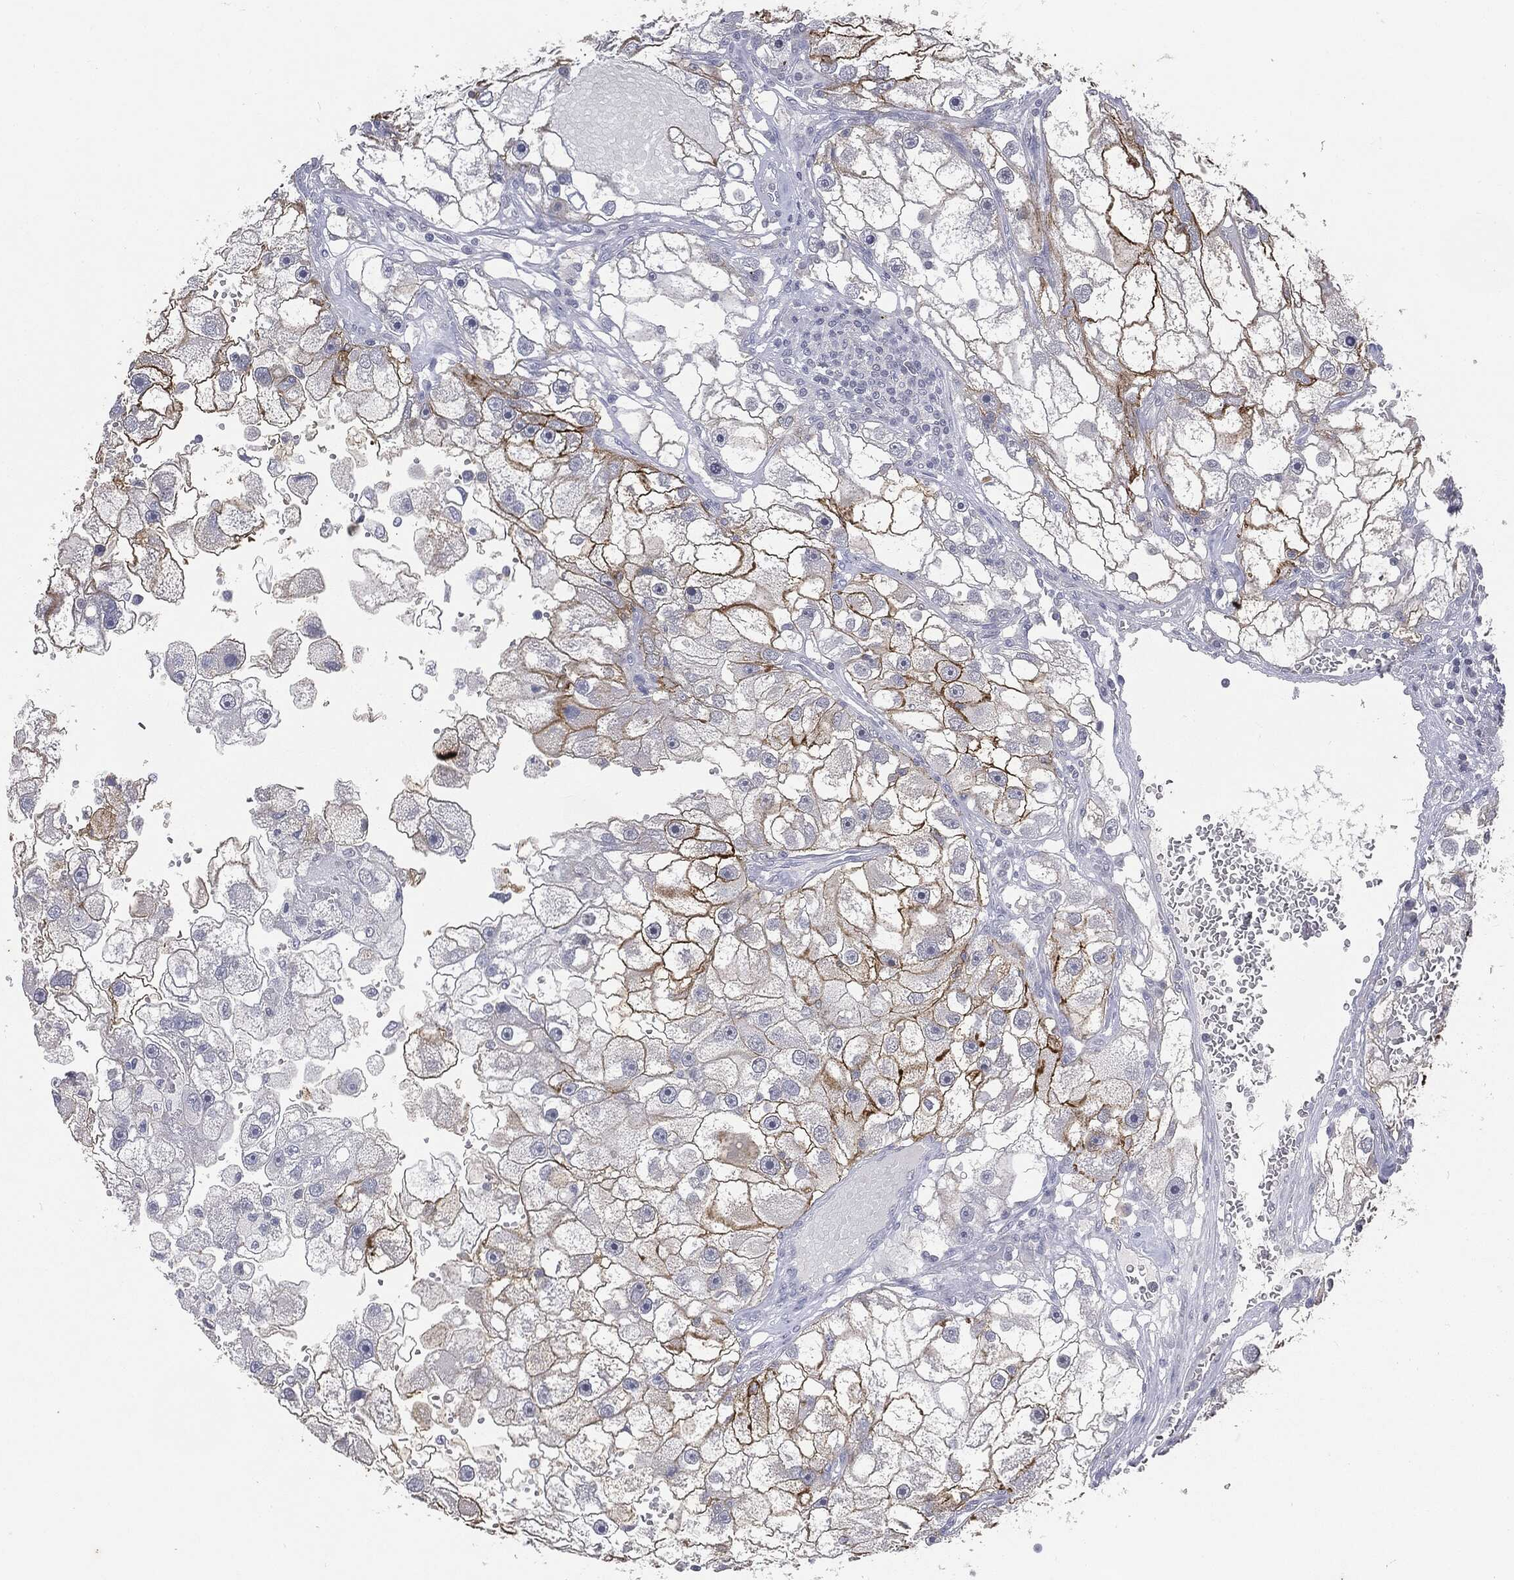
{"staining": {"intensity": "strong", "quantity": "<25%", "location": "cytoplasmic/membranous"}, "tissue": "renal cancer", "cell_type": "Tumor cells", "image_type": "cancer", "snomed": [{"axis": "morphology", "description": "Adenocarcinoma, NOS"}, {"axis": "topography", "description": "Kidney"}], "caption": "Immunohistochemical staining of human renal cancer (adenocarcinoma) exhibits medium levels of strong cytoplasmic/membranous protein staining in about <25% of tumor cells.", "gene": "SLC2A2", "patient": {"sex": "male", "age": 63}}